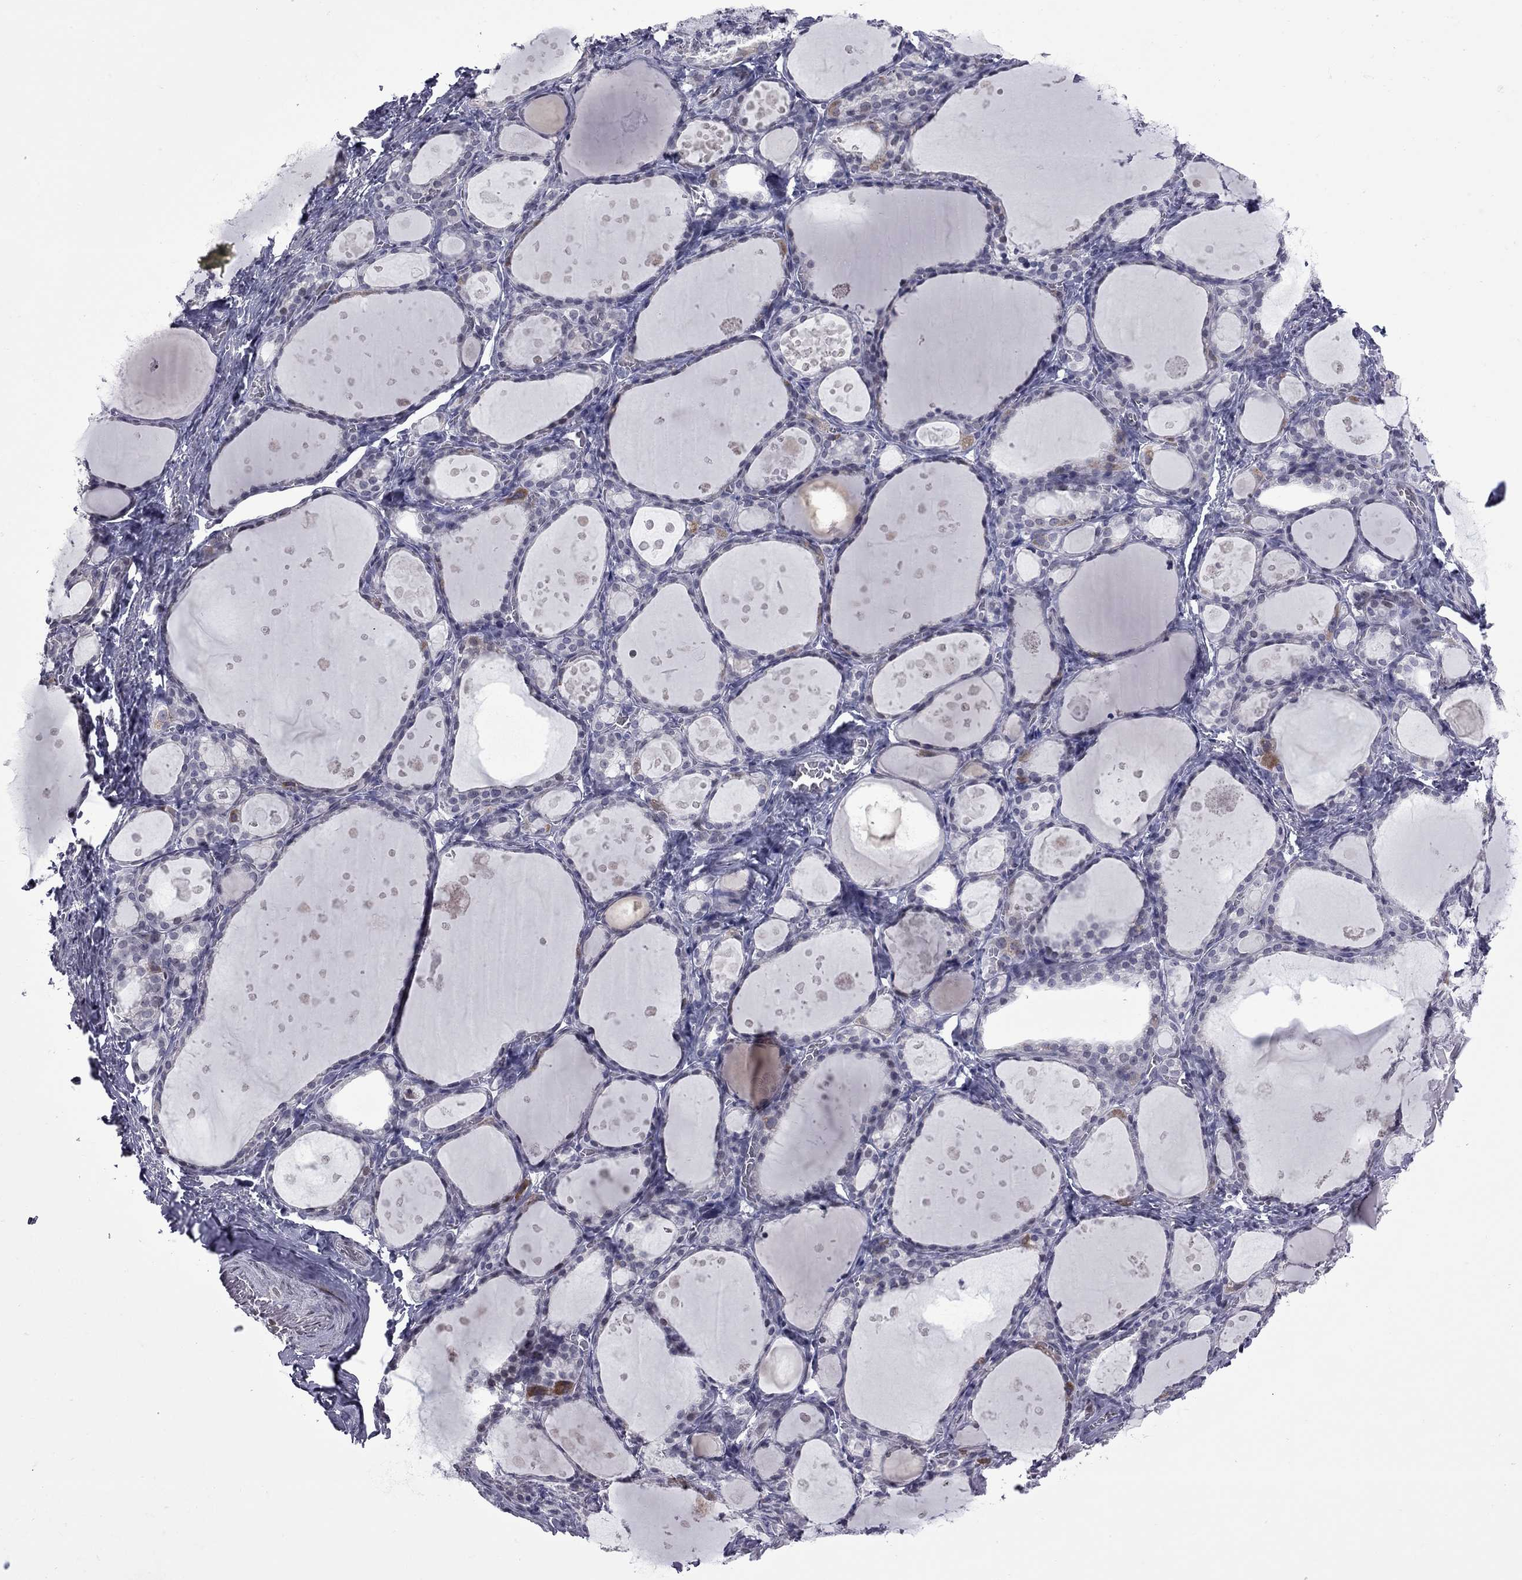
{"staining": {"intensity": "moderate", "quantity": "<25%", "location": "cytoplasmic/membranous"}, "tissue": "thyroid gland", "cell_type": "Glandular cells", "image_type": "normal", "snomed": [{"axis": "morphology", "description": "Normal tissue, NOS"}, {"axis": "topography", "description": "Thyroid gland"}], "caption": "IHC (DAB) staining of normal human thyroid gland shows moderate cytoplasmic/membranous protein staining in approximately <25% of glandular cells. The staining was performed using DAB (3,3'-diaminobenzidine), with brown indicating positive protein expression. Nuclei are stained blue with hematoxylin.", "gene": "CLTCL1", "patient": {"sex": "male", "age": 68}}